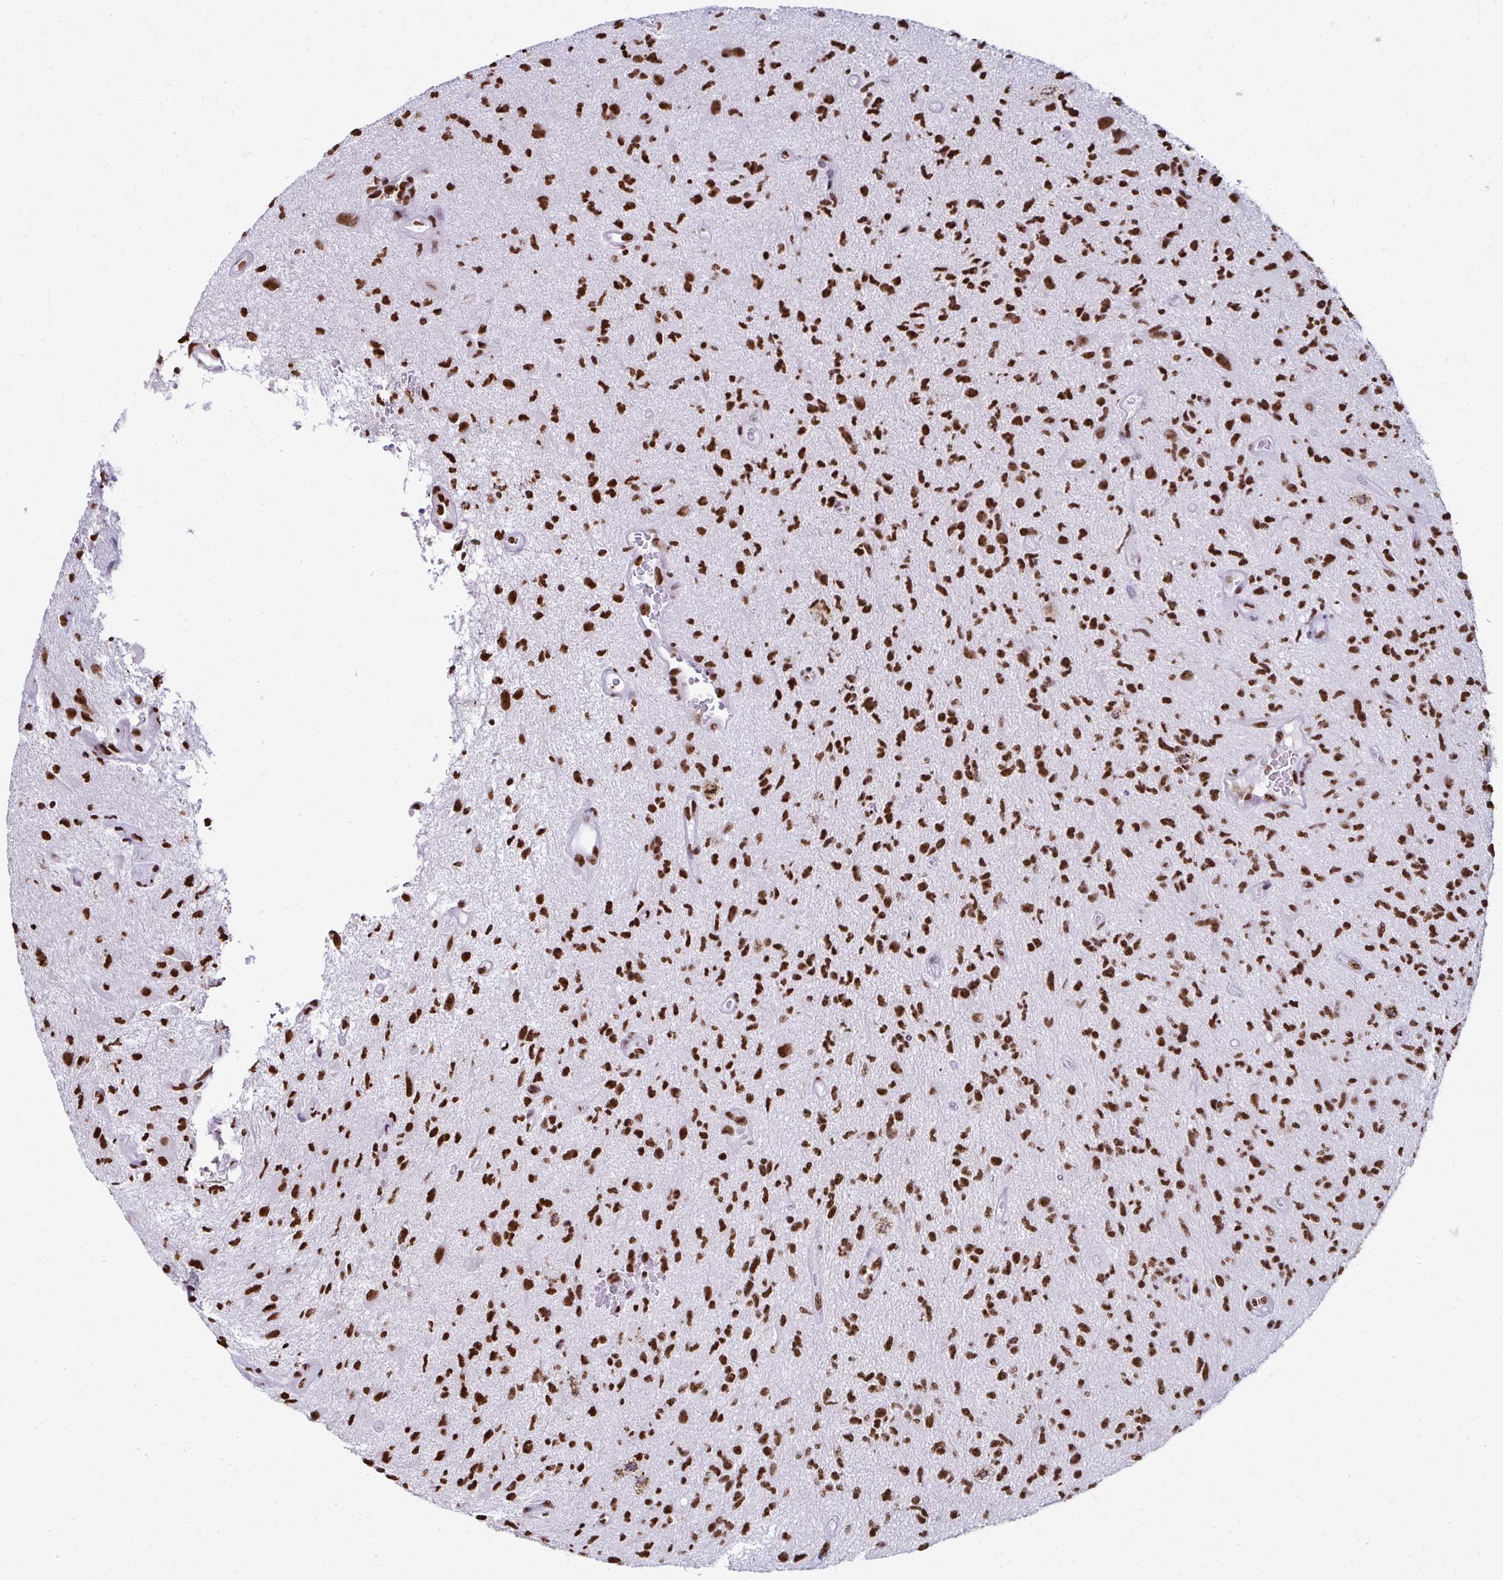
{"staining": {"intensity": "strong", "quantity": ">75%", "location": "nuclear"}, "tissue": "glioma", "cell_type": "Tumor cells", "image_type": "cancer", "snomed": [{"axis": "morphology", "description": "Glioma, malignant, High grade"}, {"axis": "topography", "description": "Brain"}], "caption": "Human glioma stained with a protein marker demonstrates strong staining in tumor cells.", "gene": "NONO", "patient": {"sex": "male", "age": 67}}